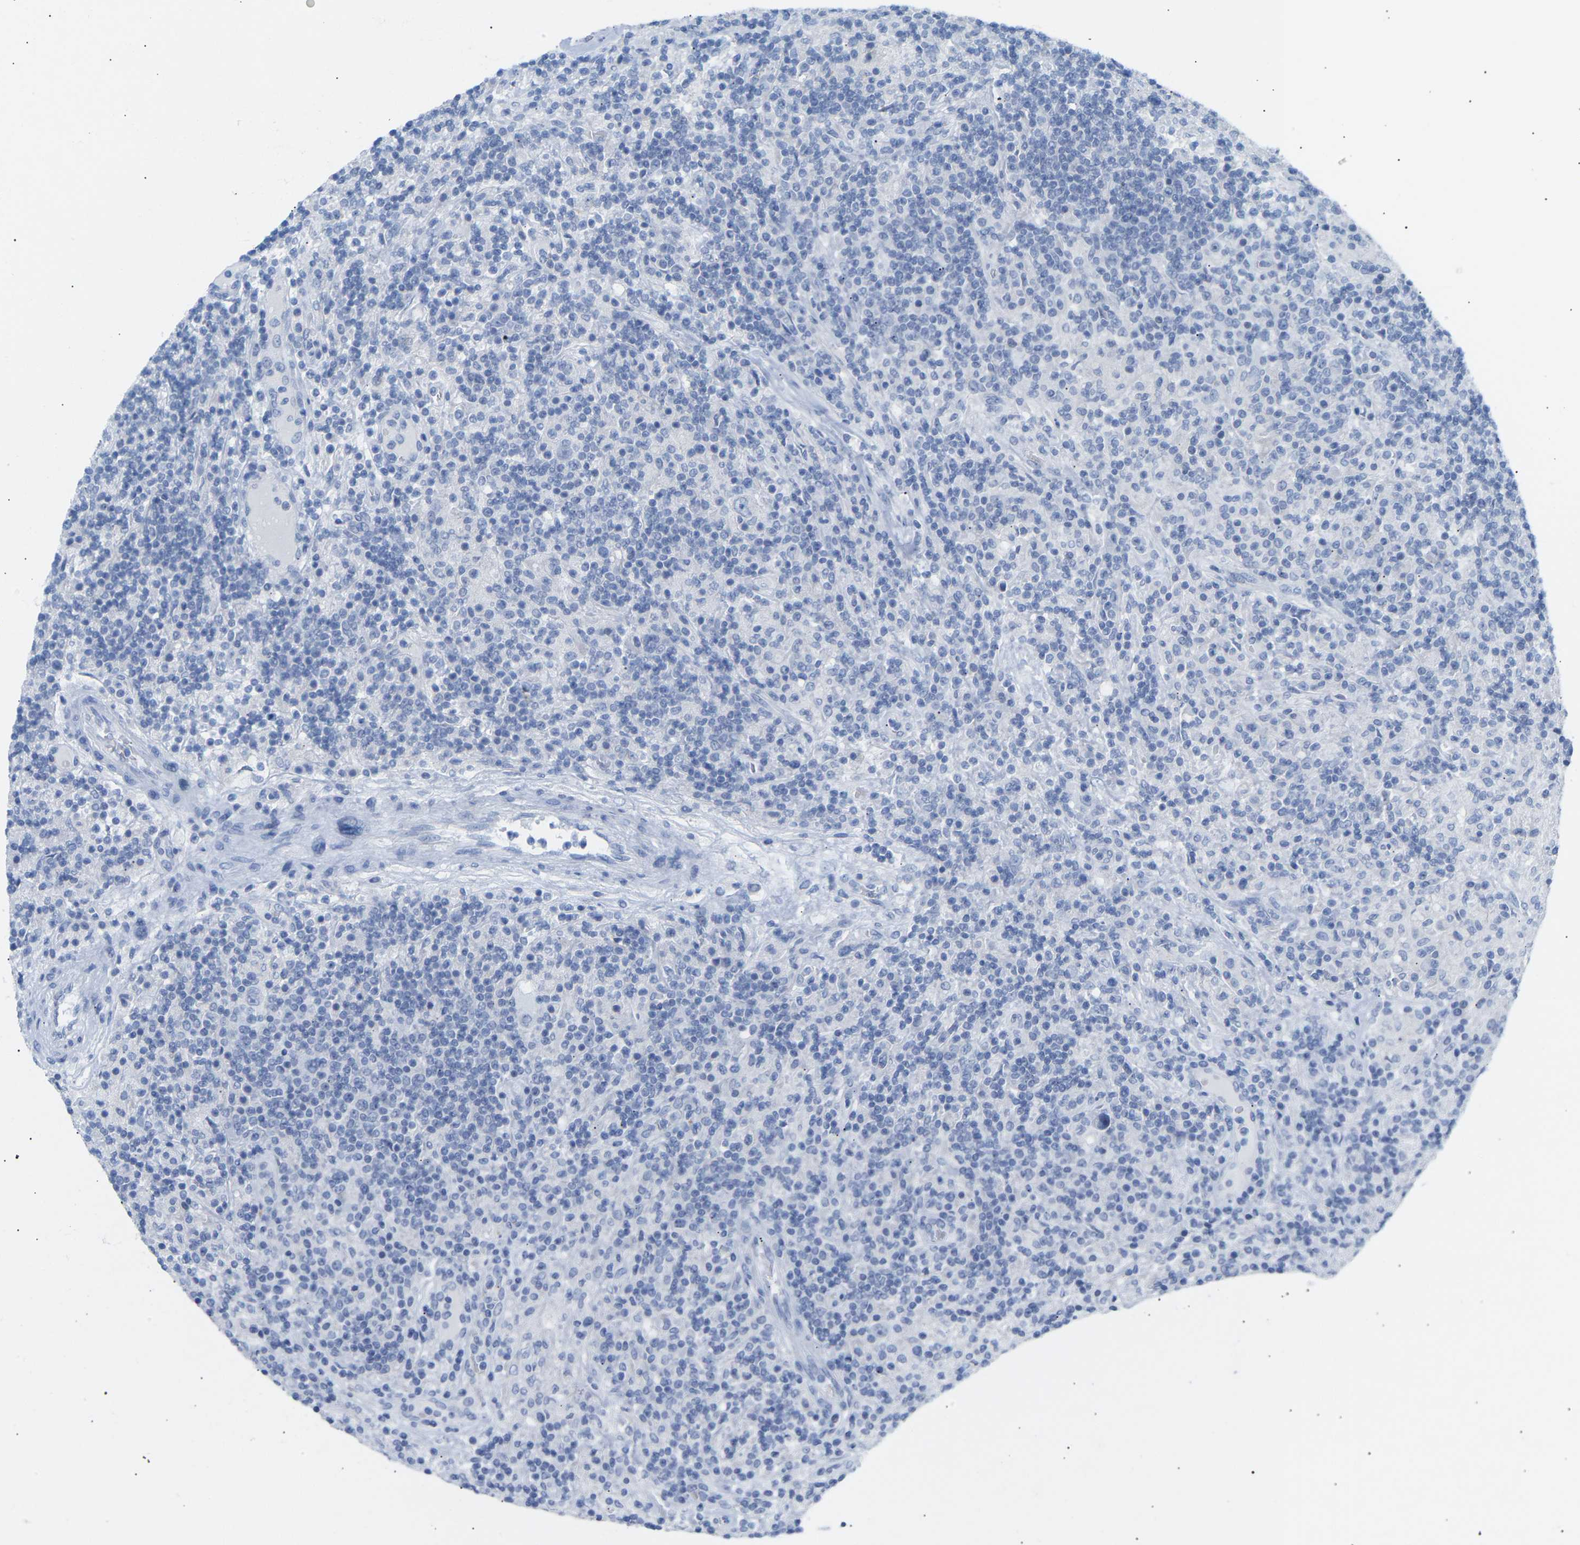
{"staining": {"intensity": "negative", "quantity": "none", "location": "none"}, "tissue": "lymphoma", "cell_type": "Tumor cells", "image_type": "cancer", "snomed": [{"axis": "morphology", "description": "Hodgkin's disease, NOS"}, {"axis": "topography", "description": "Lymph node"}], "caption": "Immunohistochemistry (IHC) histopathology image of human Hodgkin's disease stained for a protein (brown), which exhibits no expression in tumor cells. (DAB (3,3'-diaminobenzidine) immunohistochemistry (IHC), high magnification).", "gene": "PEX1", "patient": {"sex": "male", "age": 70}}